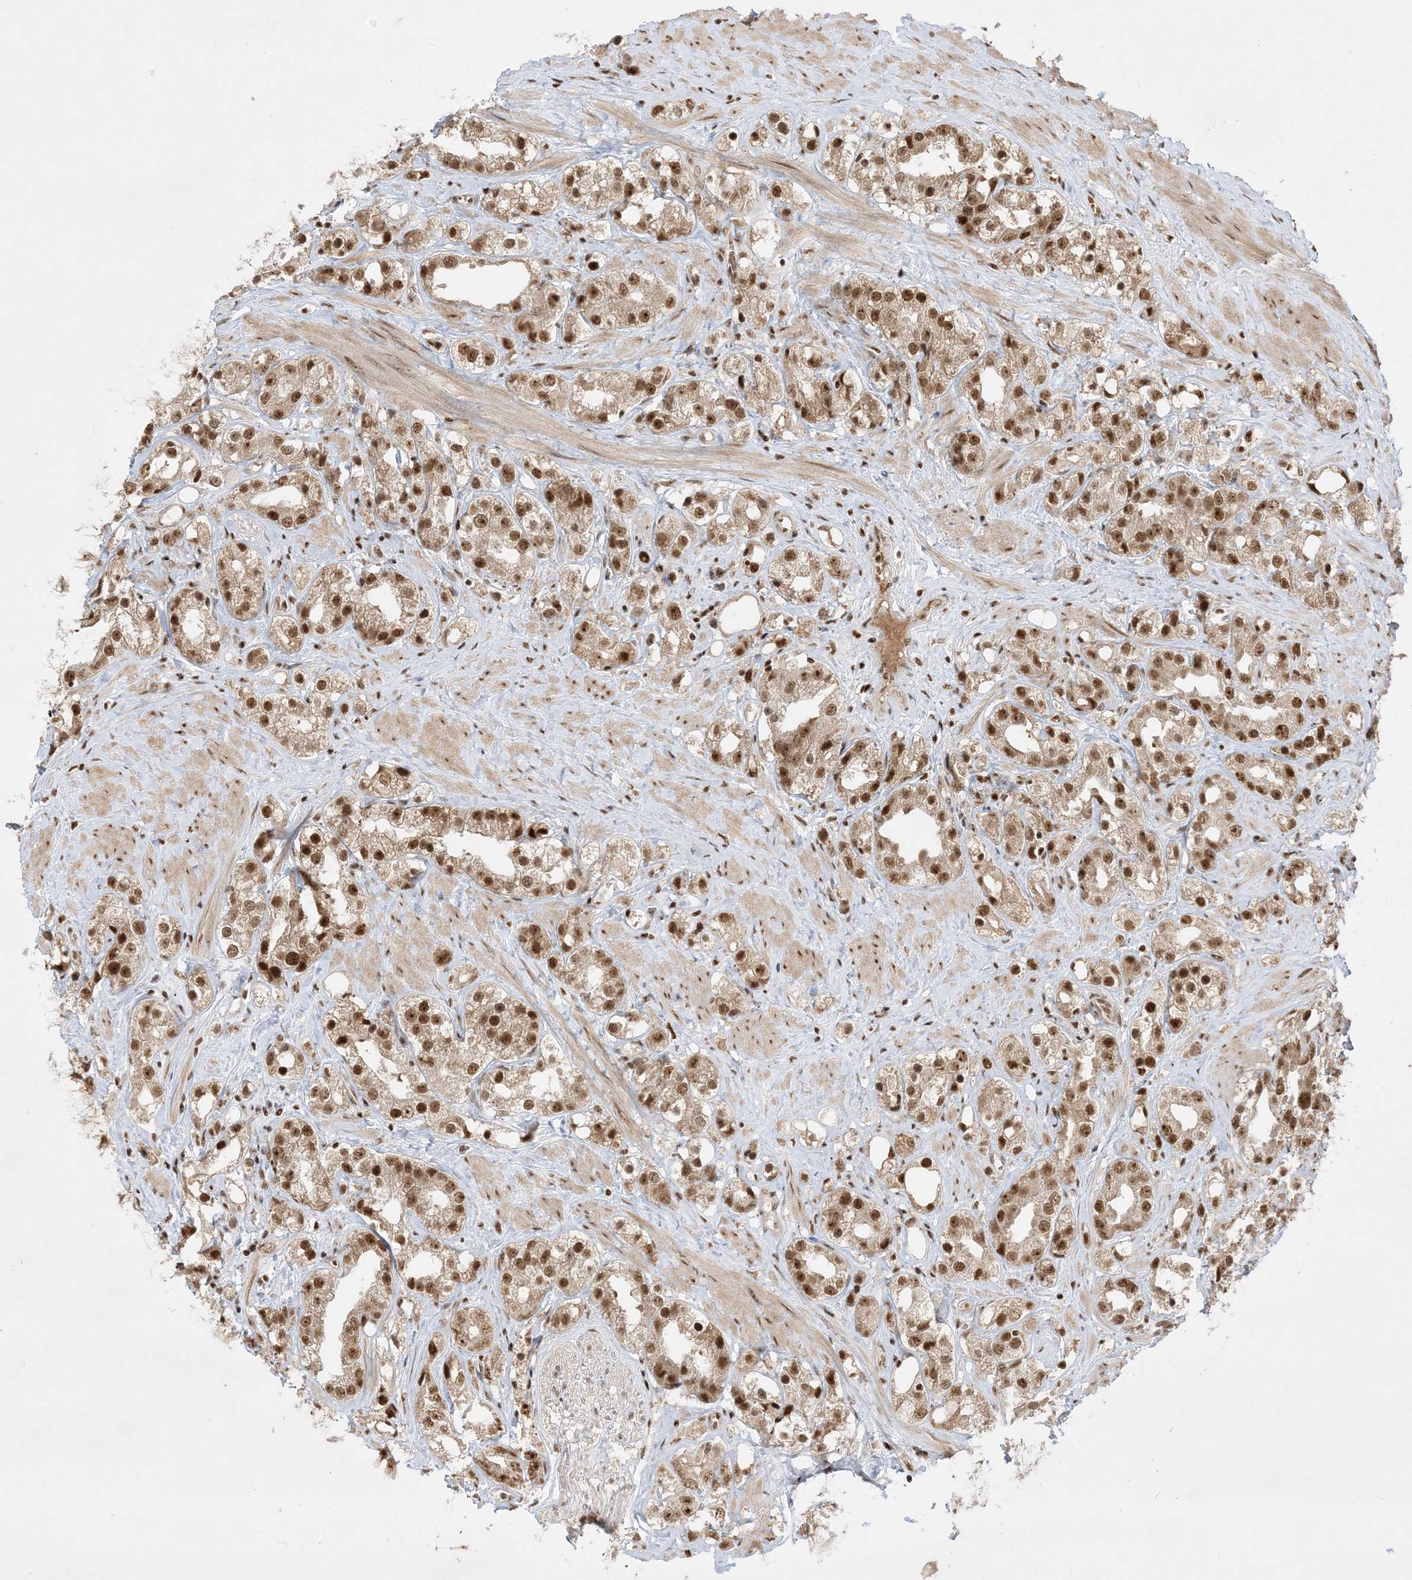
{"staining": {"intensity": "strong", "quantity": ">75%", "location": "nuclear"}, "tissue": "prostate cancer", "cell_type": "Tumor cells", "image_type": "cancer", "snomed": [{"axis": "morphology", "description": "Adenocarcinoma, NOS"}, {"axis": "topography", "description": "Prostate"}], "caption": "Protein staining demonstrates strong nuclear expression in approximately >75% of tumor cells in prostate cancer.", "gene": "PPIL2", "patient": {"sex": "male", "age": 79}}